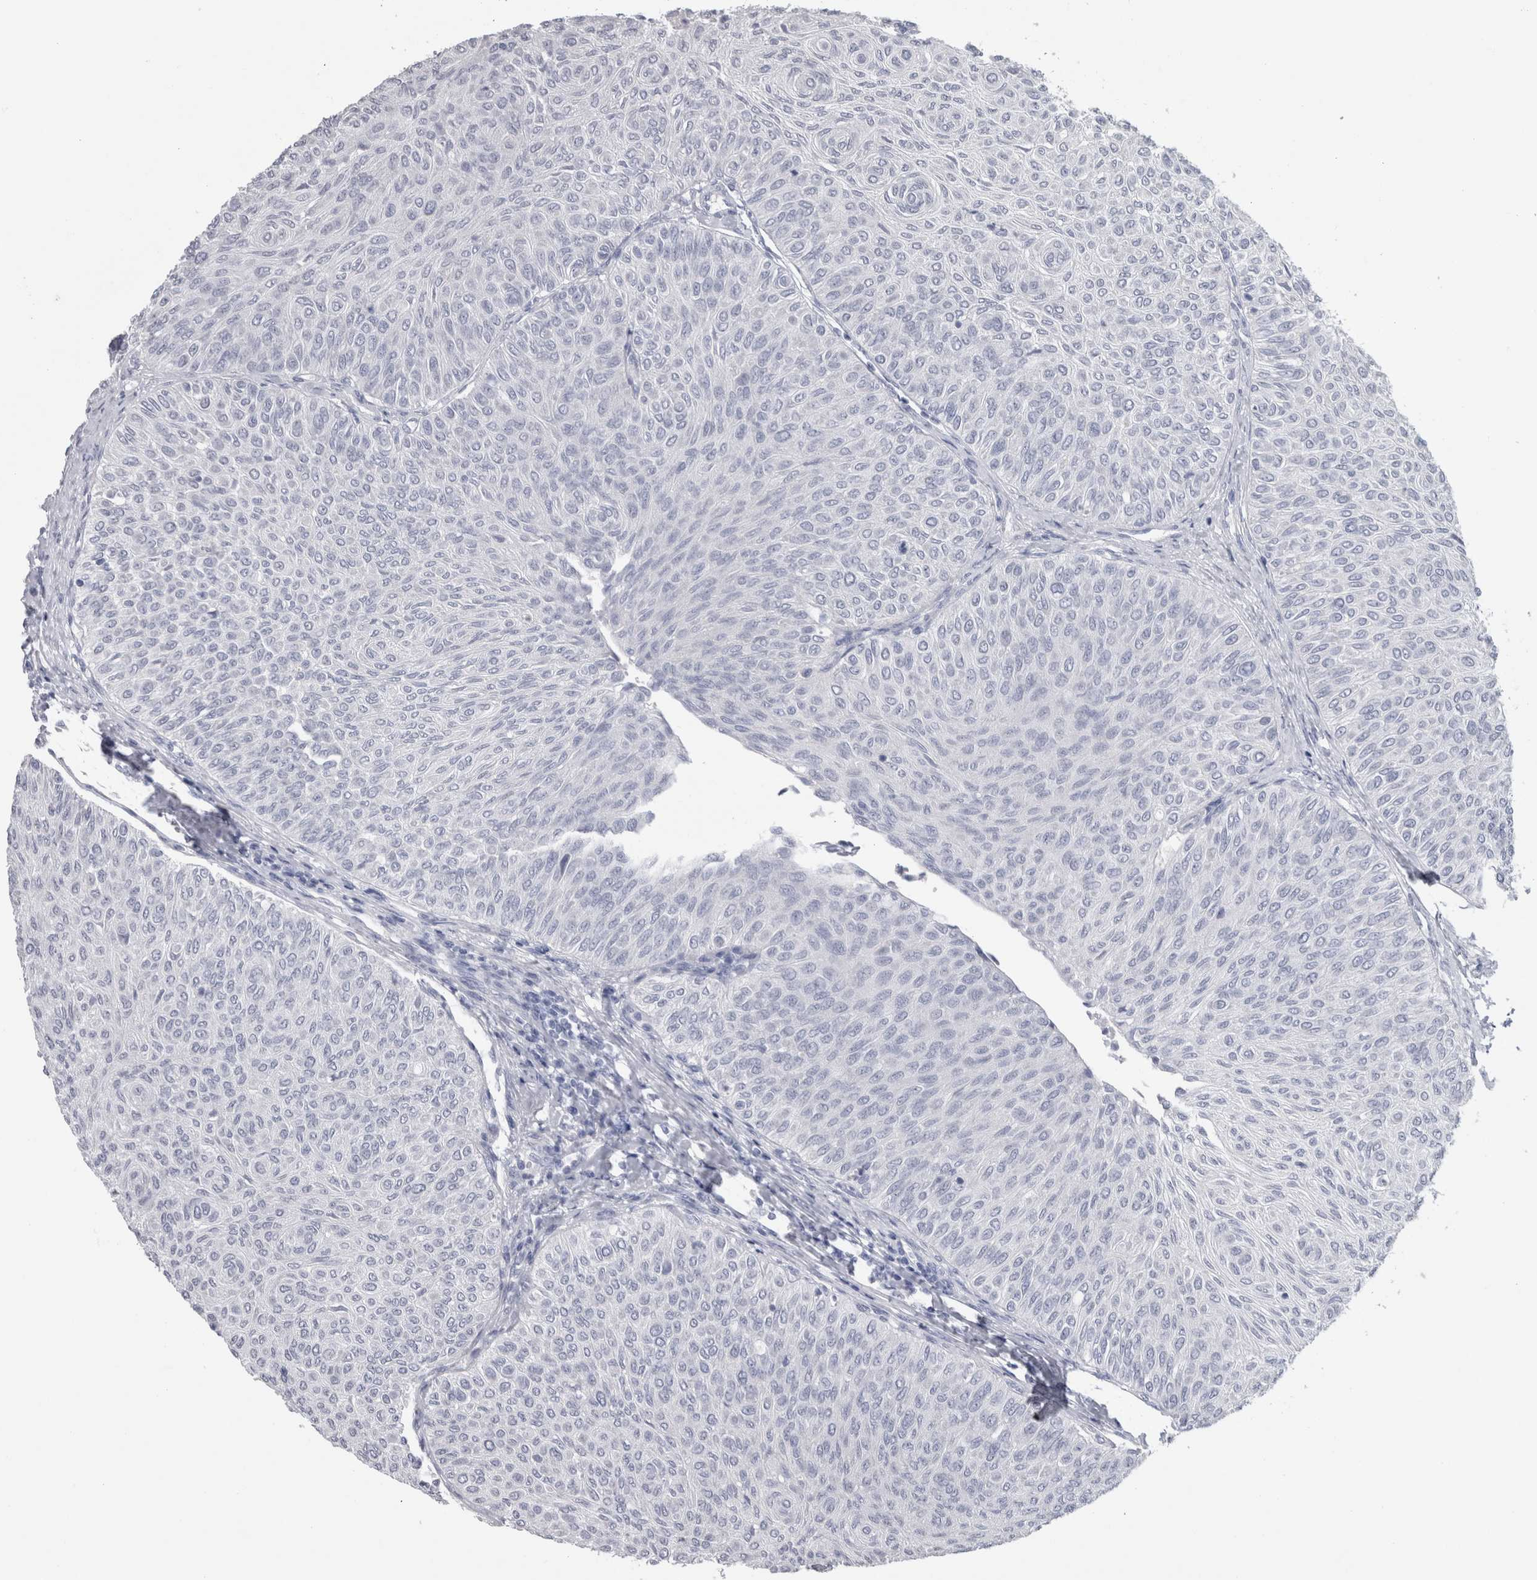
{"staining": {"intensity": "negative", "quantity": "none", "location": "none"}, "tissue": "urothelial cancer", "cell_type": "Tumor cells", "image_type": "cancer", "snomed": [{"axis": "morphology", "description": "Urothelial carcinoma, Low grade"}, {"axis": "topography", "description": "Urinary bladder"}], "caption": "DAB (3,3'-diaminobenzidine) immunohistochemical staining of human low-grade urothelial carcinoma demonstrates no significant positivity in tumor cells.", "gene": "MSMB", "patient": {"sex": "male", "age": 78}}